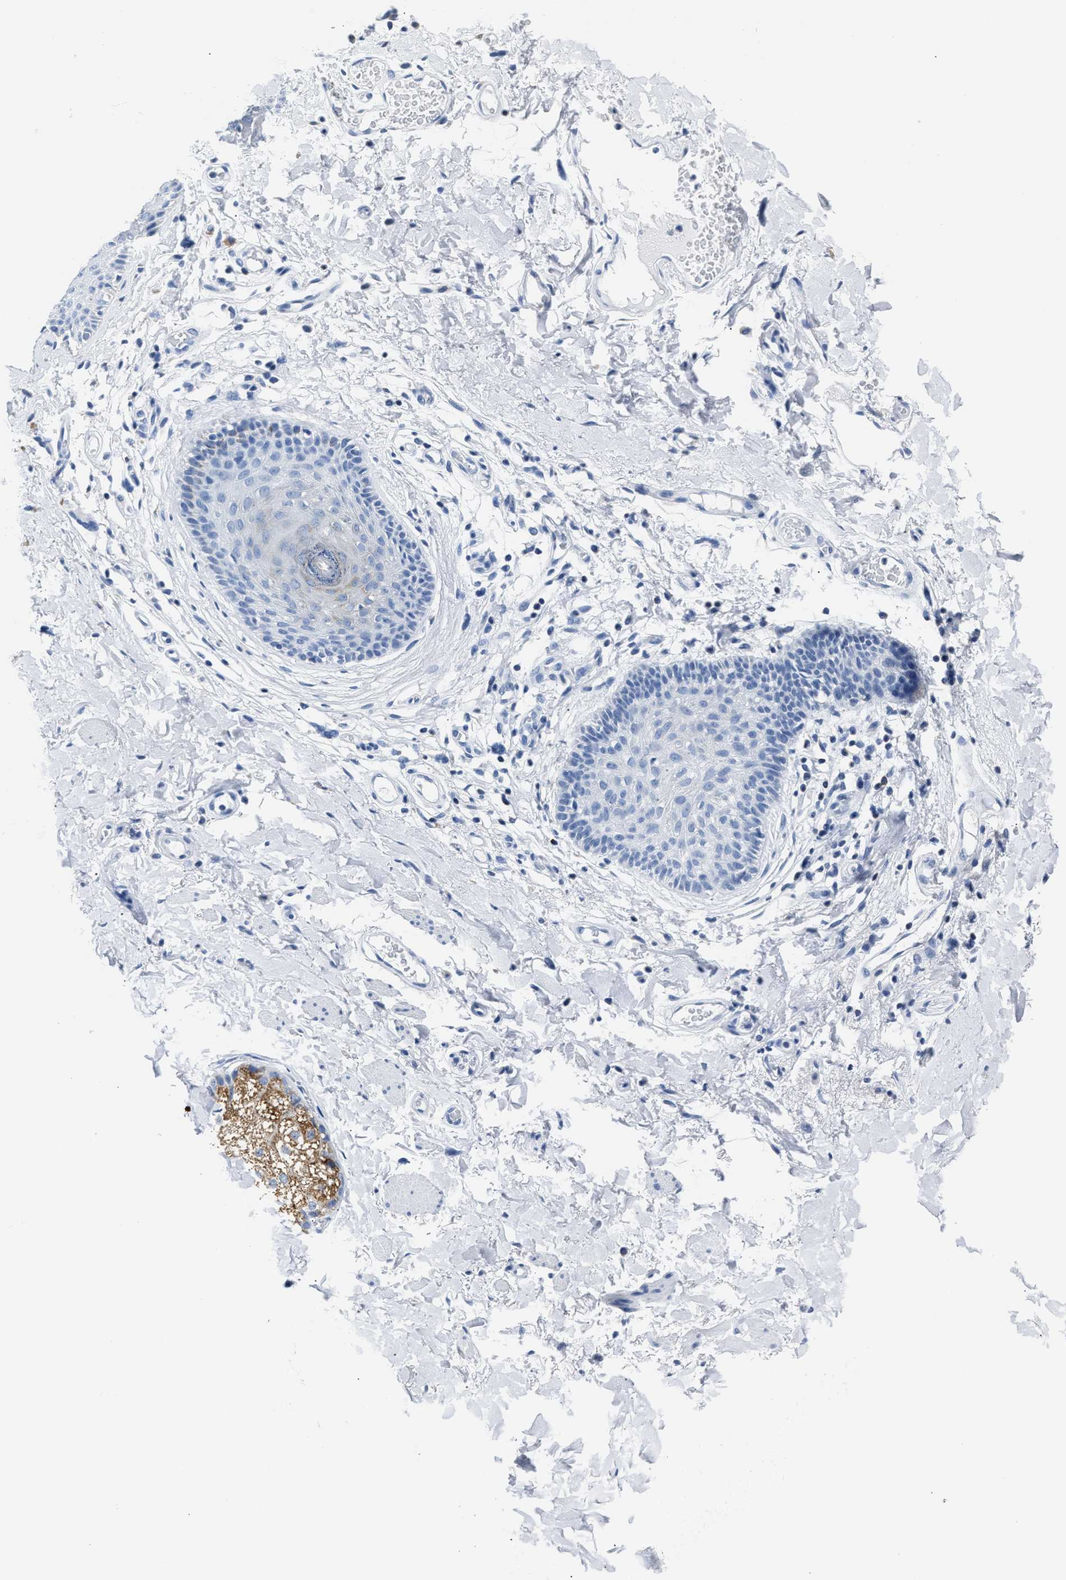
{"staining": {"intensity": "moderate", "quantity": "<25%", "location": "cytoplasmic/membranous"}, "tissue": "skin", "cell_type": "Epidermal cells", "image_type": "normal", "snomed": [{"axis": "morphology", "description": "Normal tissue, NOS"}, {"axis": "topography", "description": "Vulva"}], "caption": "A photomicrograph of human skin stained for a protein displays moderate cytoplasmic/membranous brown staining in epidermal cells. Immunohistochemistry (ihc) stains the protein of interest in brown and the nuclei are stained blue.", "gene": "AMACR", "patient": {"sex": "female", "age": 73}}